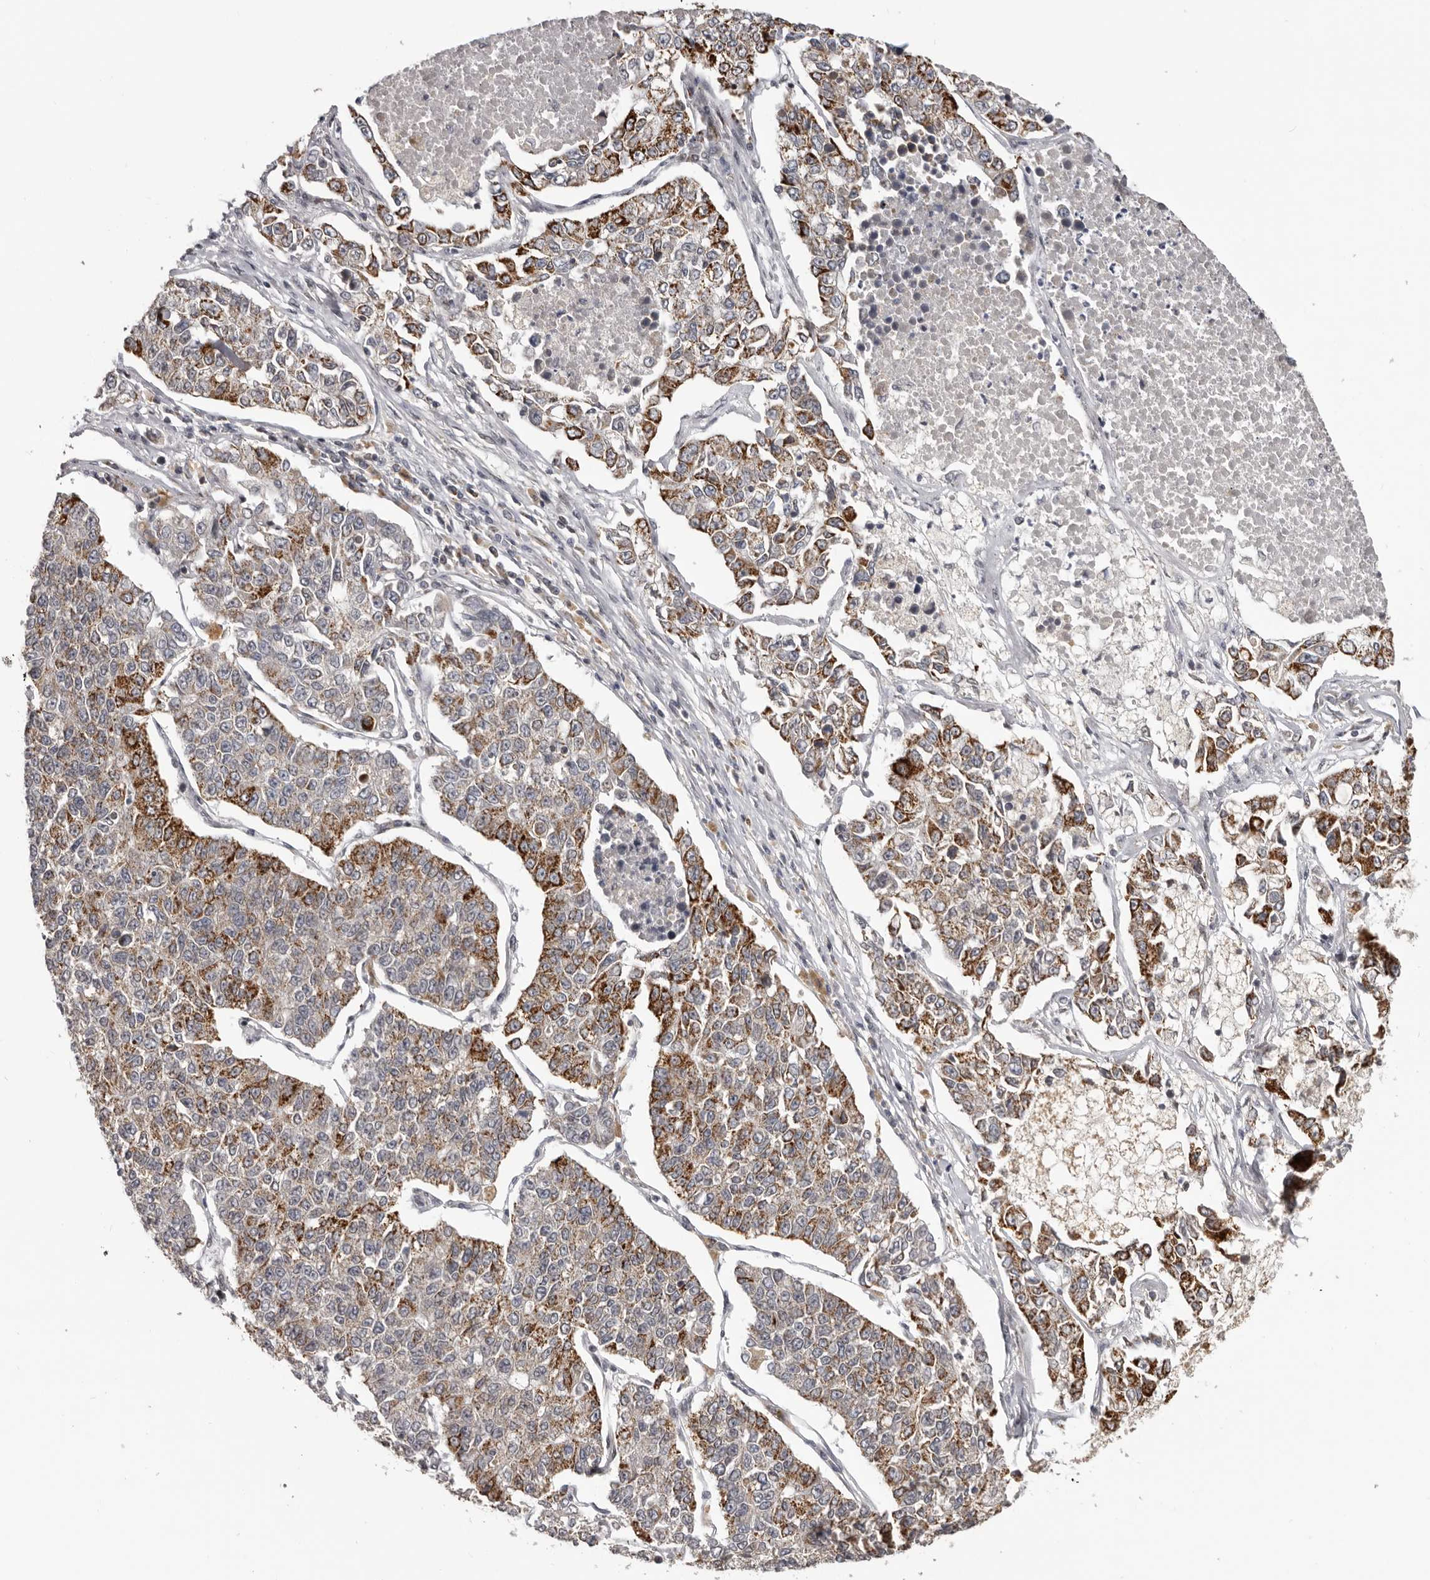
{"staining": {"intensity": "moderate", "quantity": "25%-75%", "location": "cytoplasmic/membranous"}, "tissue": "lung cancer", "cell_type": "Tumor cells", "image_type": "cancer", "snomed": [{"axis": "morphology", "description": "Adenocarcinoma, NOS"}, {"axis": "topography", "description": "Lung"}], "caption": "Immunohistochemical staining of human lung adenocarcinoma shows medium levels of moderate cytoplasmic/membranous positivity in approximately 25%-75% of tumor cells.", "gene": "C17orf99", "patient": {"sex": "male", "age": 49}}